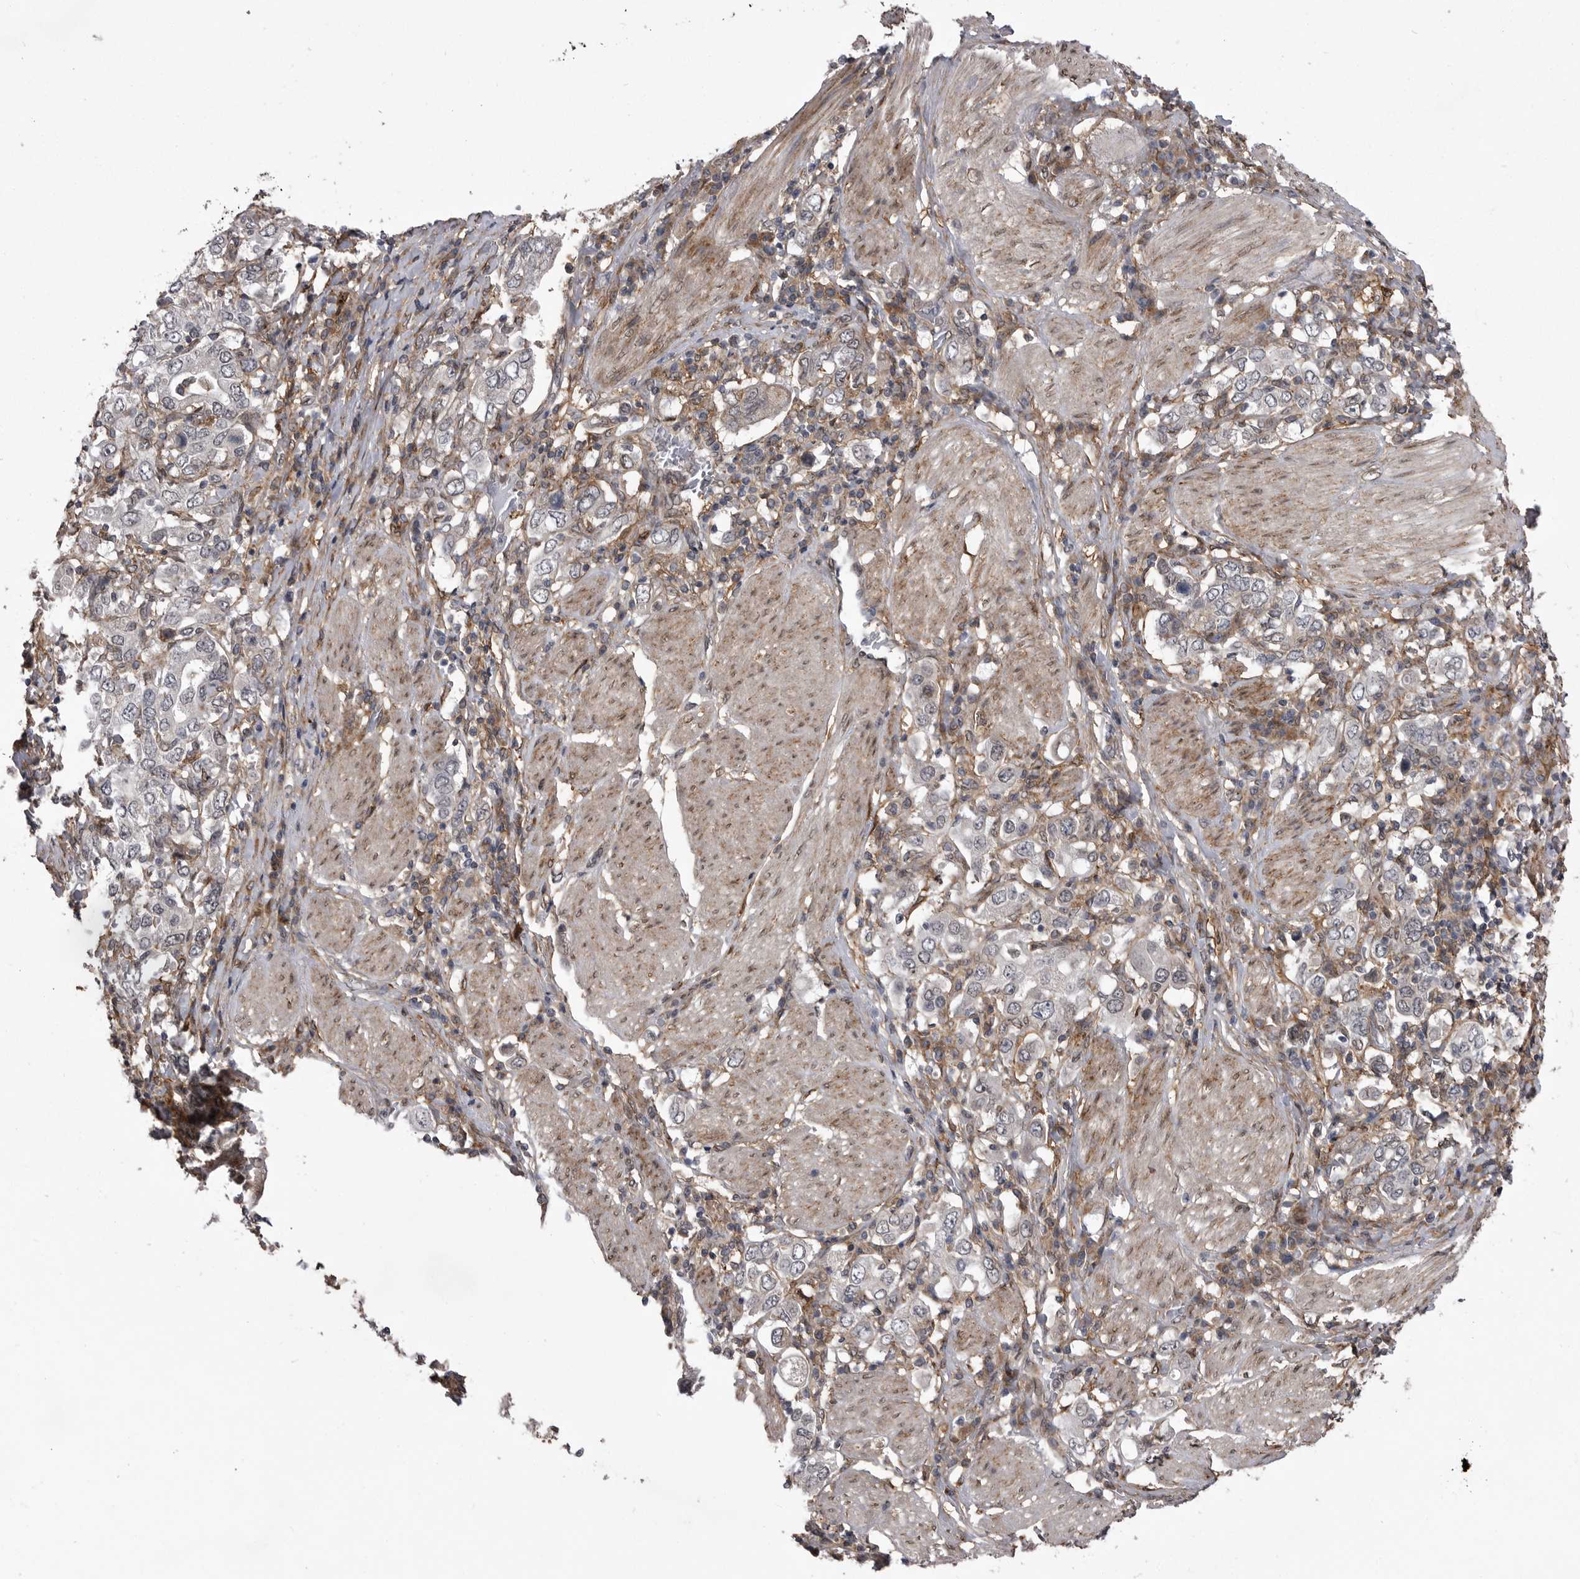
{"staining": {"intensity": "negative", "quantity": "none", "location": "none"}, "tissue": "stomach cancer", "cell_type": "Tumor cells", "image_type": "cancer", "snomed": [{"axis": "morphology", "description": "Adenocarcinoma, NOS"}, {"axis": "topography", "description": "Stomach, upper"}], "caption": "Immunohistochemistry (IHC) of stomach cancer demonstrates no positivity in tumor cells. (DAB (3,3'-diaminobenzidine) IHC, high magnification).", "gene": "ABL1", "patient": {"sex": "male", "age": 62}}